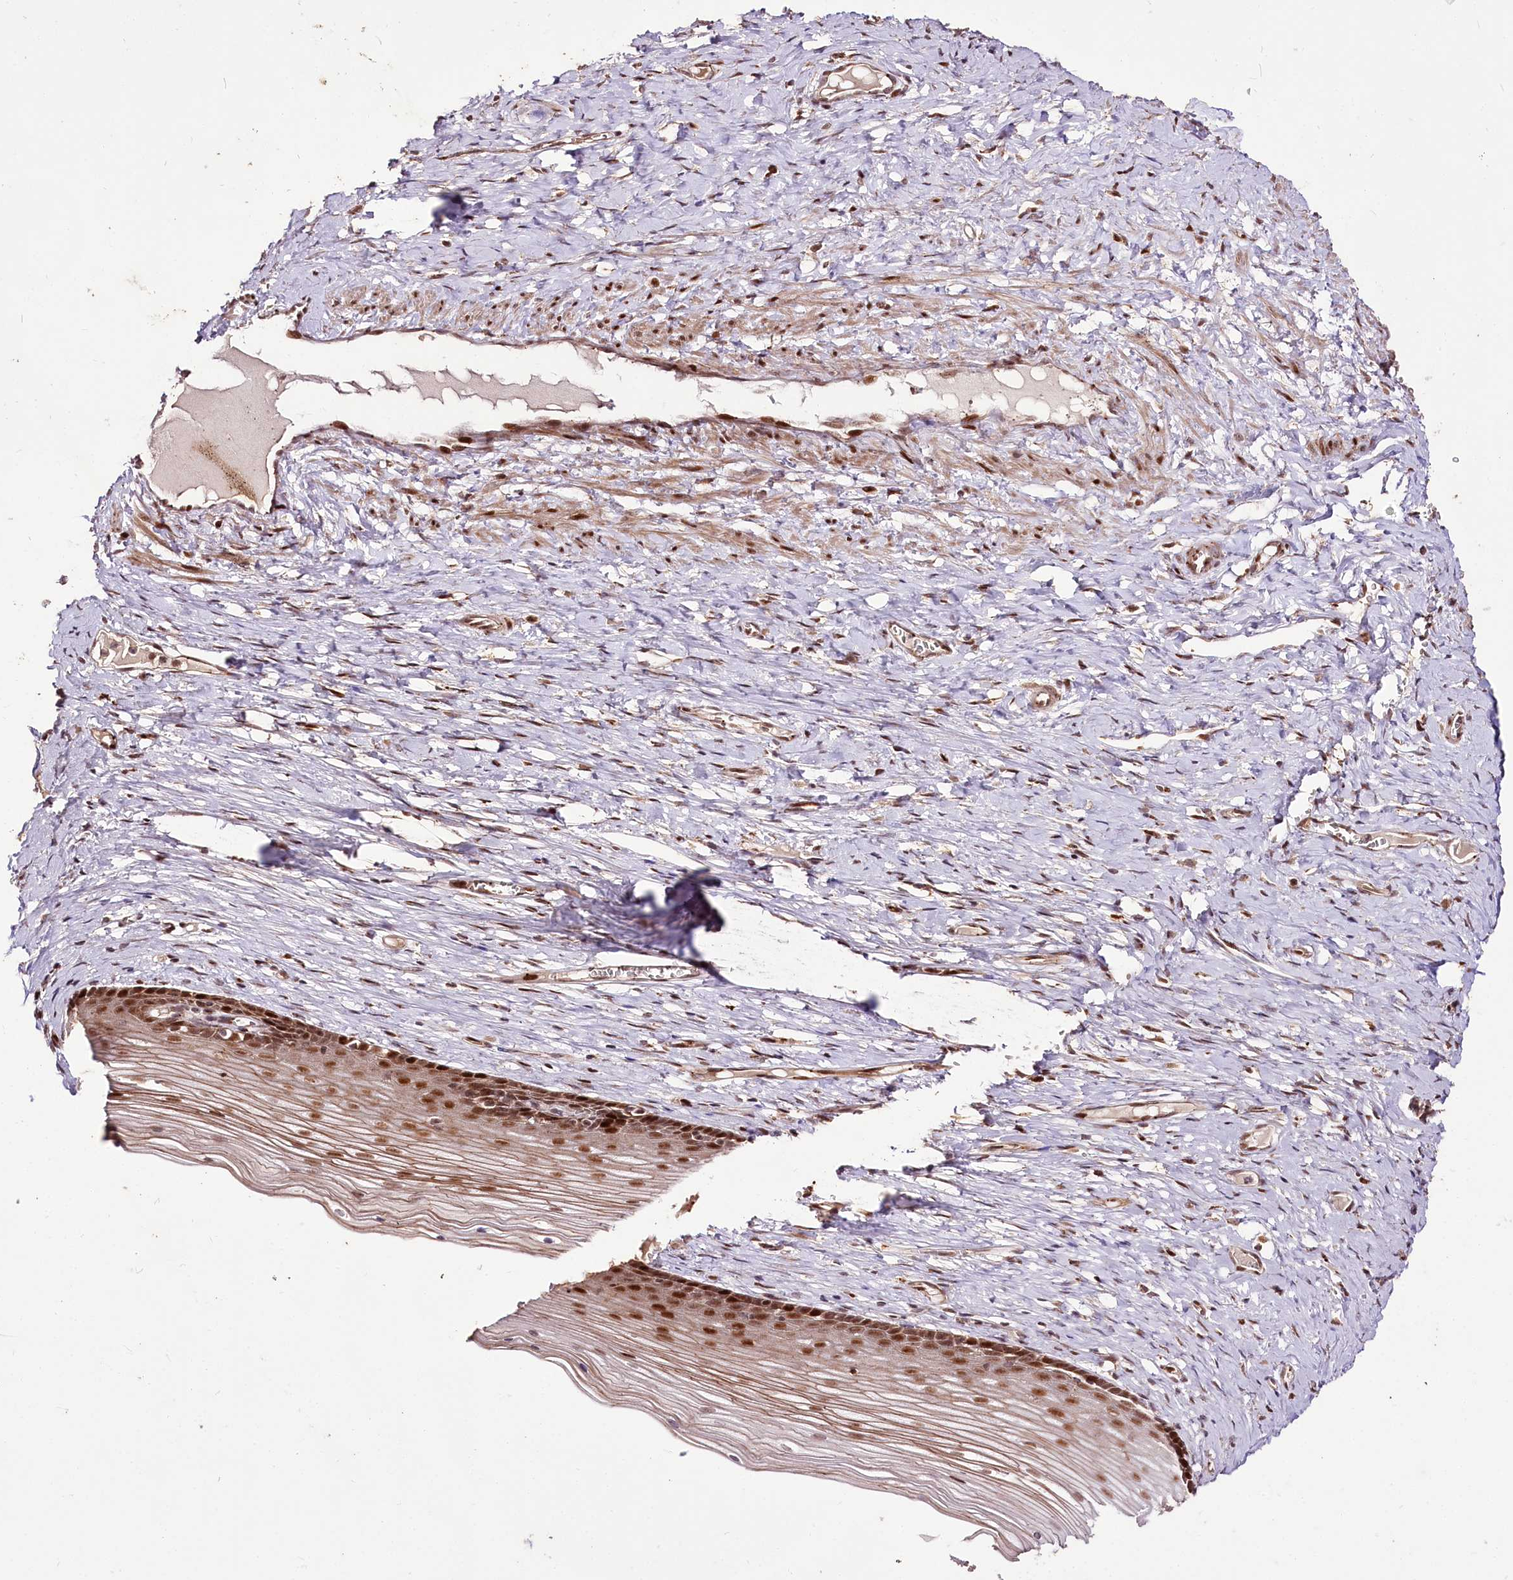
{"staining": {"intensity": "moderate", "quantity": ">75%", "location": "cytoplasmic/membranous,nuclear"}, "tissue": "cervix", "cell_type": "Glandular cells", "image_type": "normal", "snomed": [{"axis": "morphology", "description": "Normal tissue, NOS"}, {"axis": "topography", "description": "Cervix"}], "caption": "Immunohistochemistry of unremarkable cervix shows medium levels of moderate cytoplasmic/membranous,nuclear staining in about >75% of glandular cells.", "gene": "CARD19", "patient": {"sex": "female", "age": 42}}